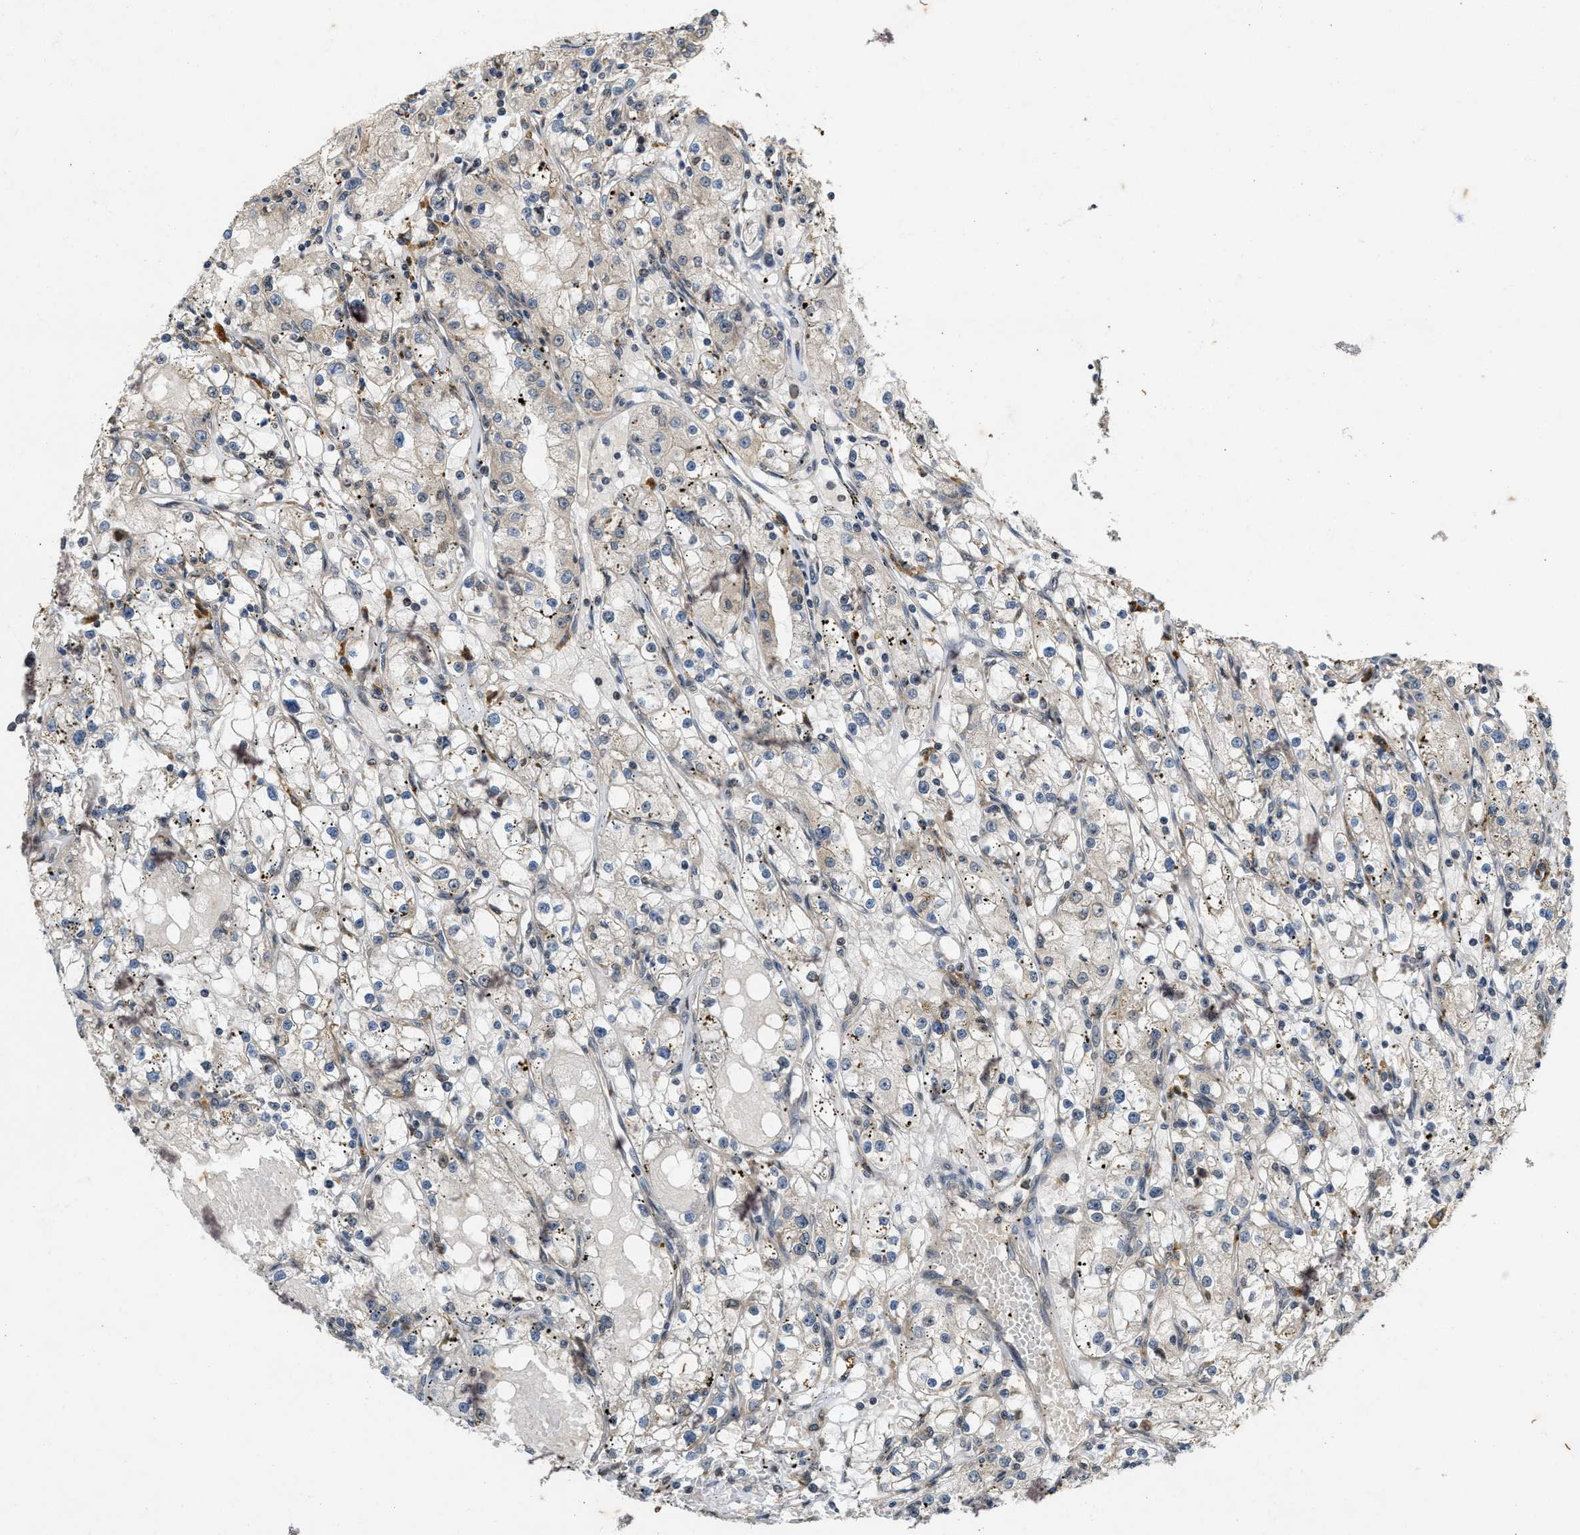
{"staining": {"intensity": "negative", "quantity": "none", "location": "none"}, "tissue": "renal cancer", "cell_type": "Tumor cells", "image_type": "cancer", "snomed": [{"axis": "morphology", "description": "Adenocarcinoma, NOS"}, {"axis": "topography", "description": "Kidney"}], "caption": "High power microscopy photomicrograph of an immunohistochemistry histopathology image of renal adenocarcinoma, revealing no significant positivity in tumor cells. (DAB (3,3'-diaminobenzidine) immunohistochemistry with hematoxylin counter stain).", "gene": "KIF21A", "patient": {"sex": "male", "age": 56}}